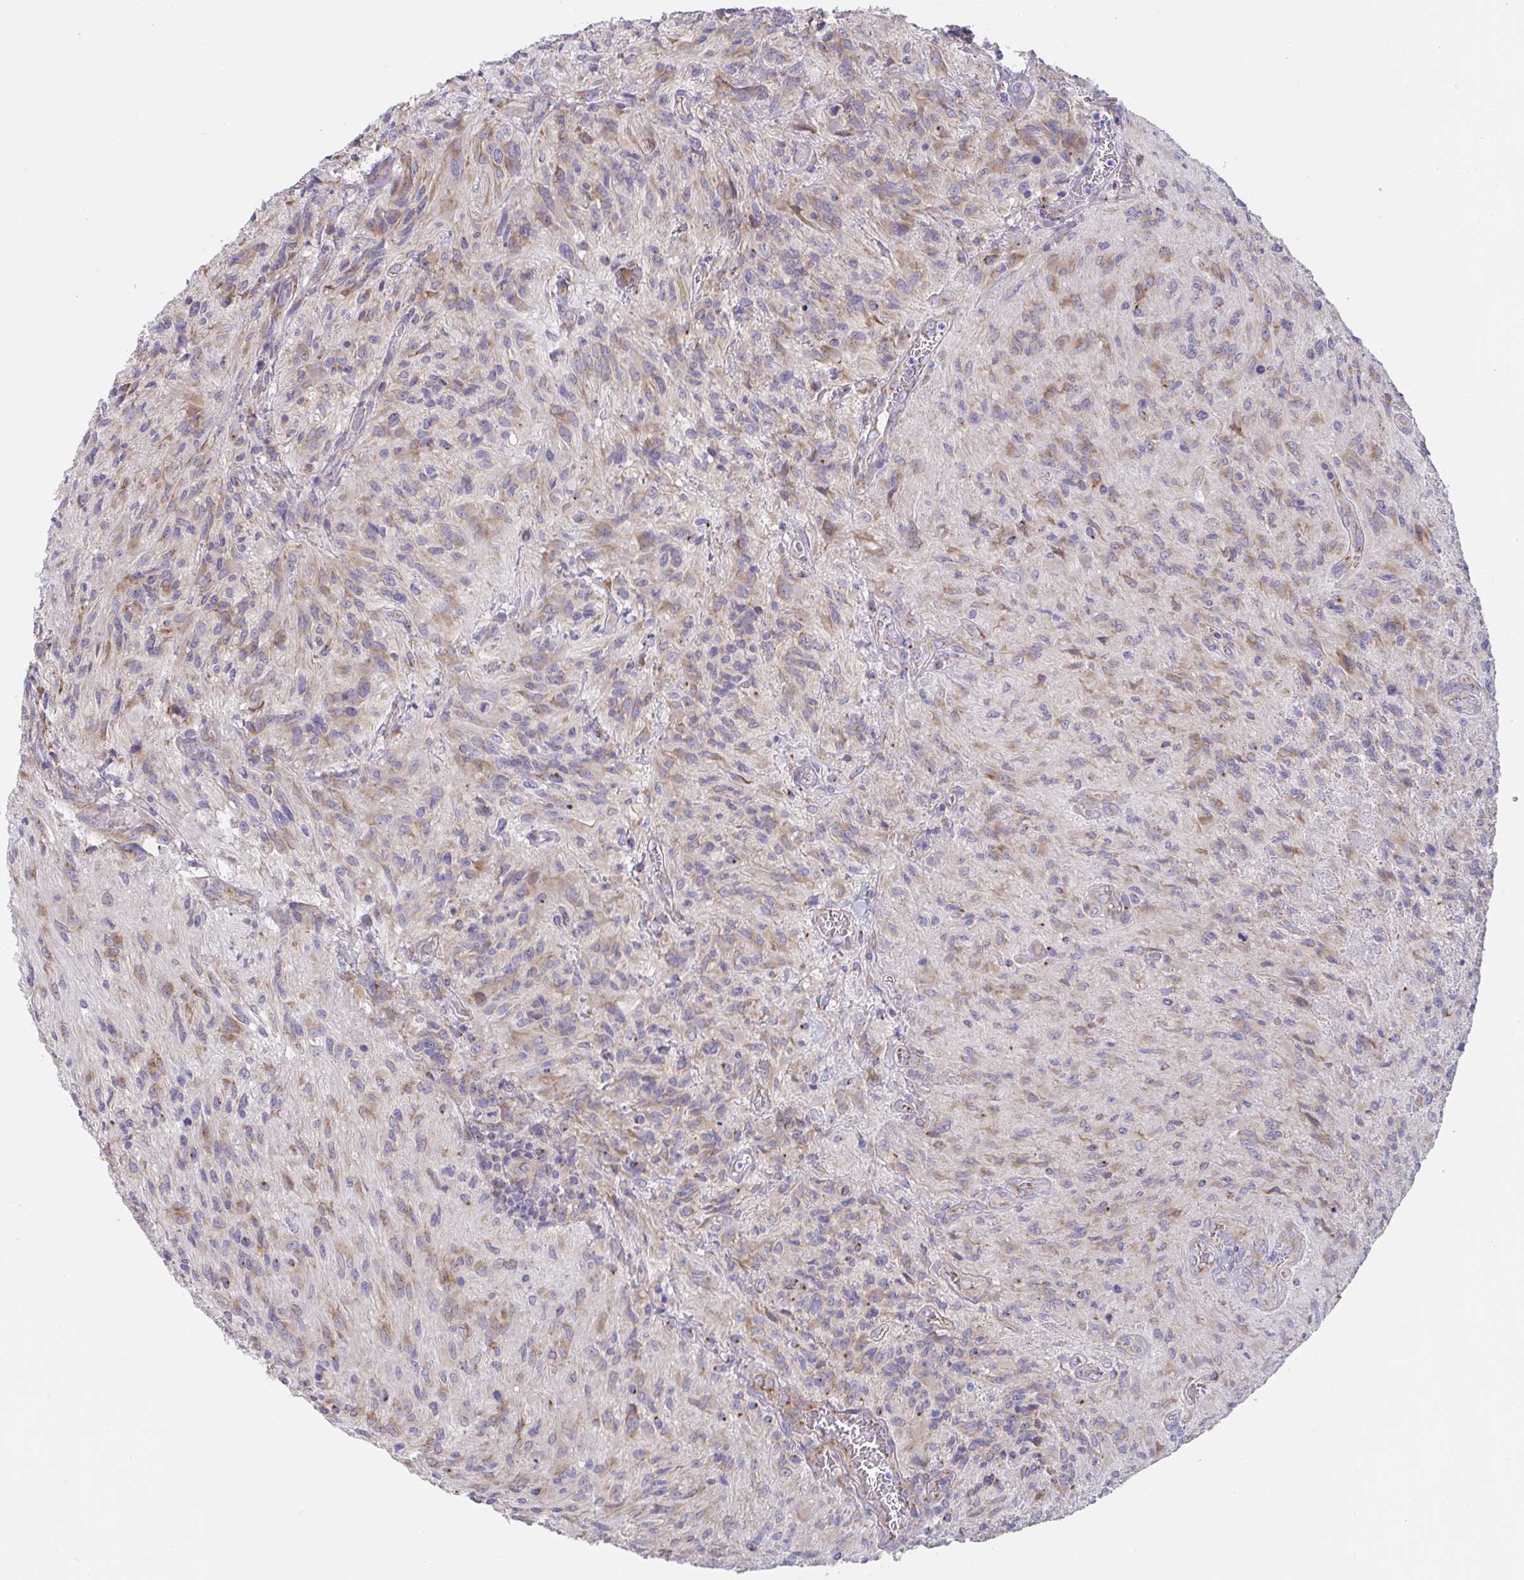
{"staining": {"intensity": "weak", "quantity": ">75%", "location": "cytoplasmic/membranous"}, "tissue": "glioma", "cell_type": "Tumor cells", "image_type": "cancer", "snomed": [{"axis": "morphology", "description": "Glioma, malignant, High grade"}, {"axis": "topography", "description": "Brain"}], "caption": "Protein staining of malignant high-grade glioma tissue demonstrates weak cytoplasmic/membranous staining in approximately >75% of tumor cells.", "gene": "MIA3", "patient": {"sex": "male", "age": 47}}